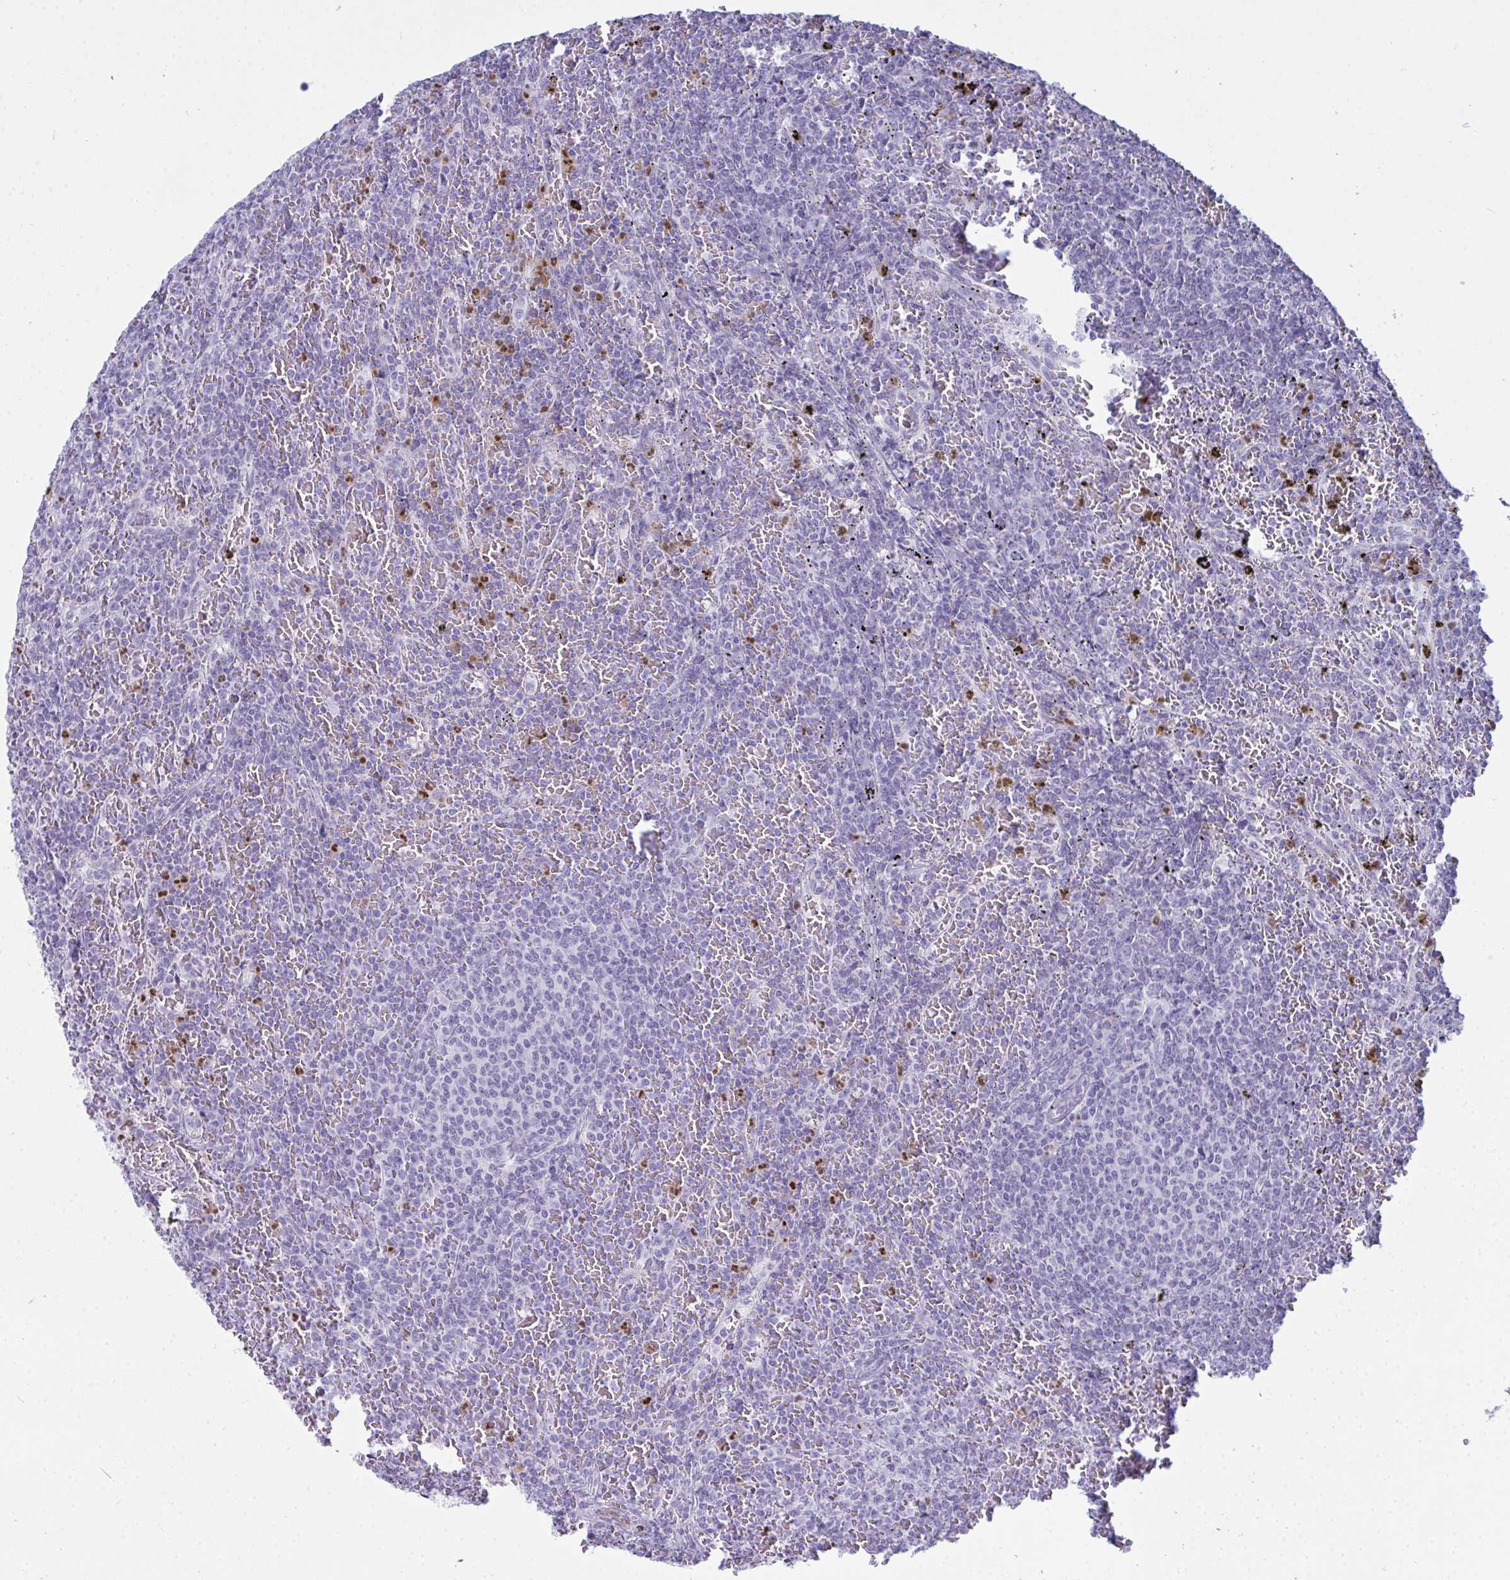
{"staining": {"intensity": "negative", "quantity": "none", "location": "none"}, "tissue": "lymphoma", "cell_type": "Tumor cells", "image_type": "cancer", "snomed": [{"axis": "morphology", "description": "Malignant lymphoma, non-Hodgkin's type, Low grade"}, {"axis": "topography", "description": "Spleen"}], "caption": "DAB (3,3'-diaminobenzidine) immunohistochemical staining of human lymphoma reveals no significant staining in tumor cells.", "gene": "SERPINB10", "patient": {"sex": "female", "age": 77}}